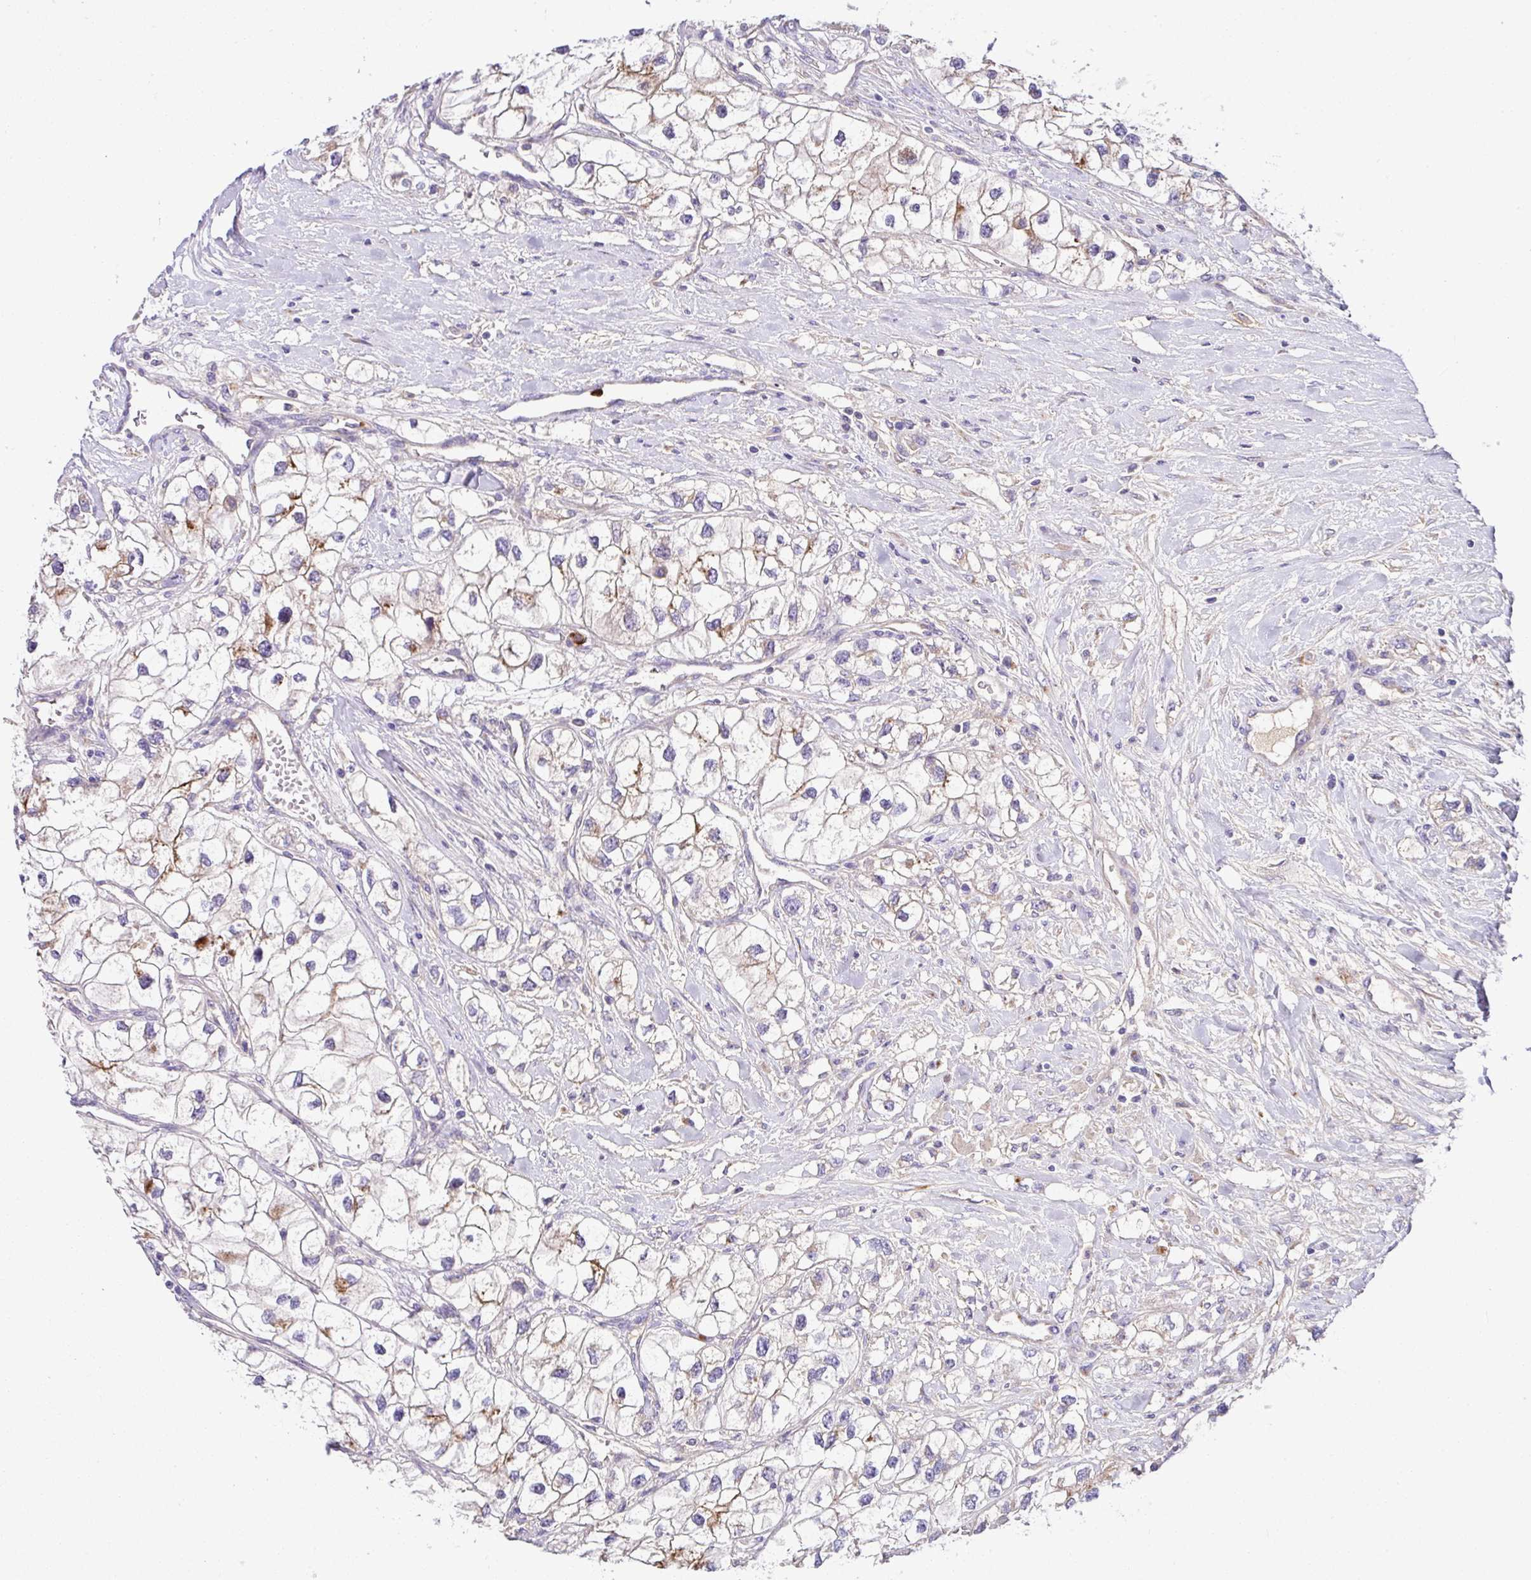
{"staining": {"intensity": "weak", "quantity": "25%-75%", "location": "cytoplasmic/membranous"}, "tissue": "renal cancer", "cell_type": "Tumor cells", "image_type": "cancer", "snomed": [{"axis": "morphology", "description": "Adenocarcinoma, NOS"}, {"axis": "topography", "description": "Kidney"}], "caption": "Brown immunohistochemical staining in human renal adenocarcinoma exhibits weak cytoplasmic/membranous expression in about 25%-75% of tumor cells.", "gene": "CRISP3", "patient": {"sex": "male", "age": 59}}